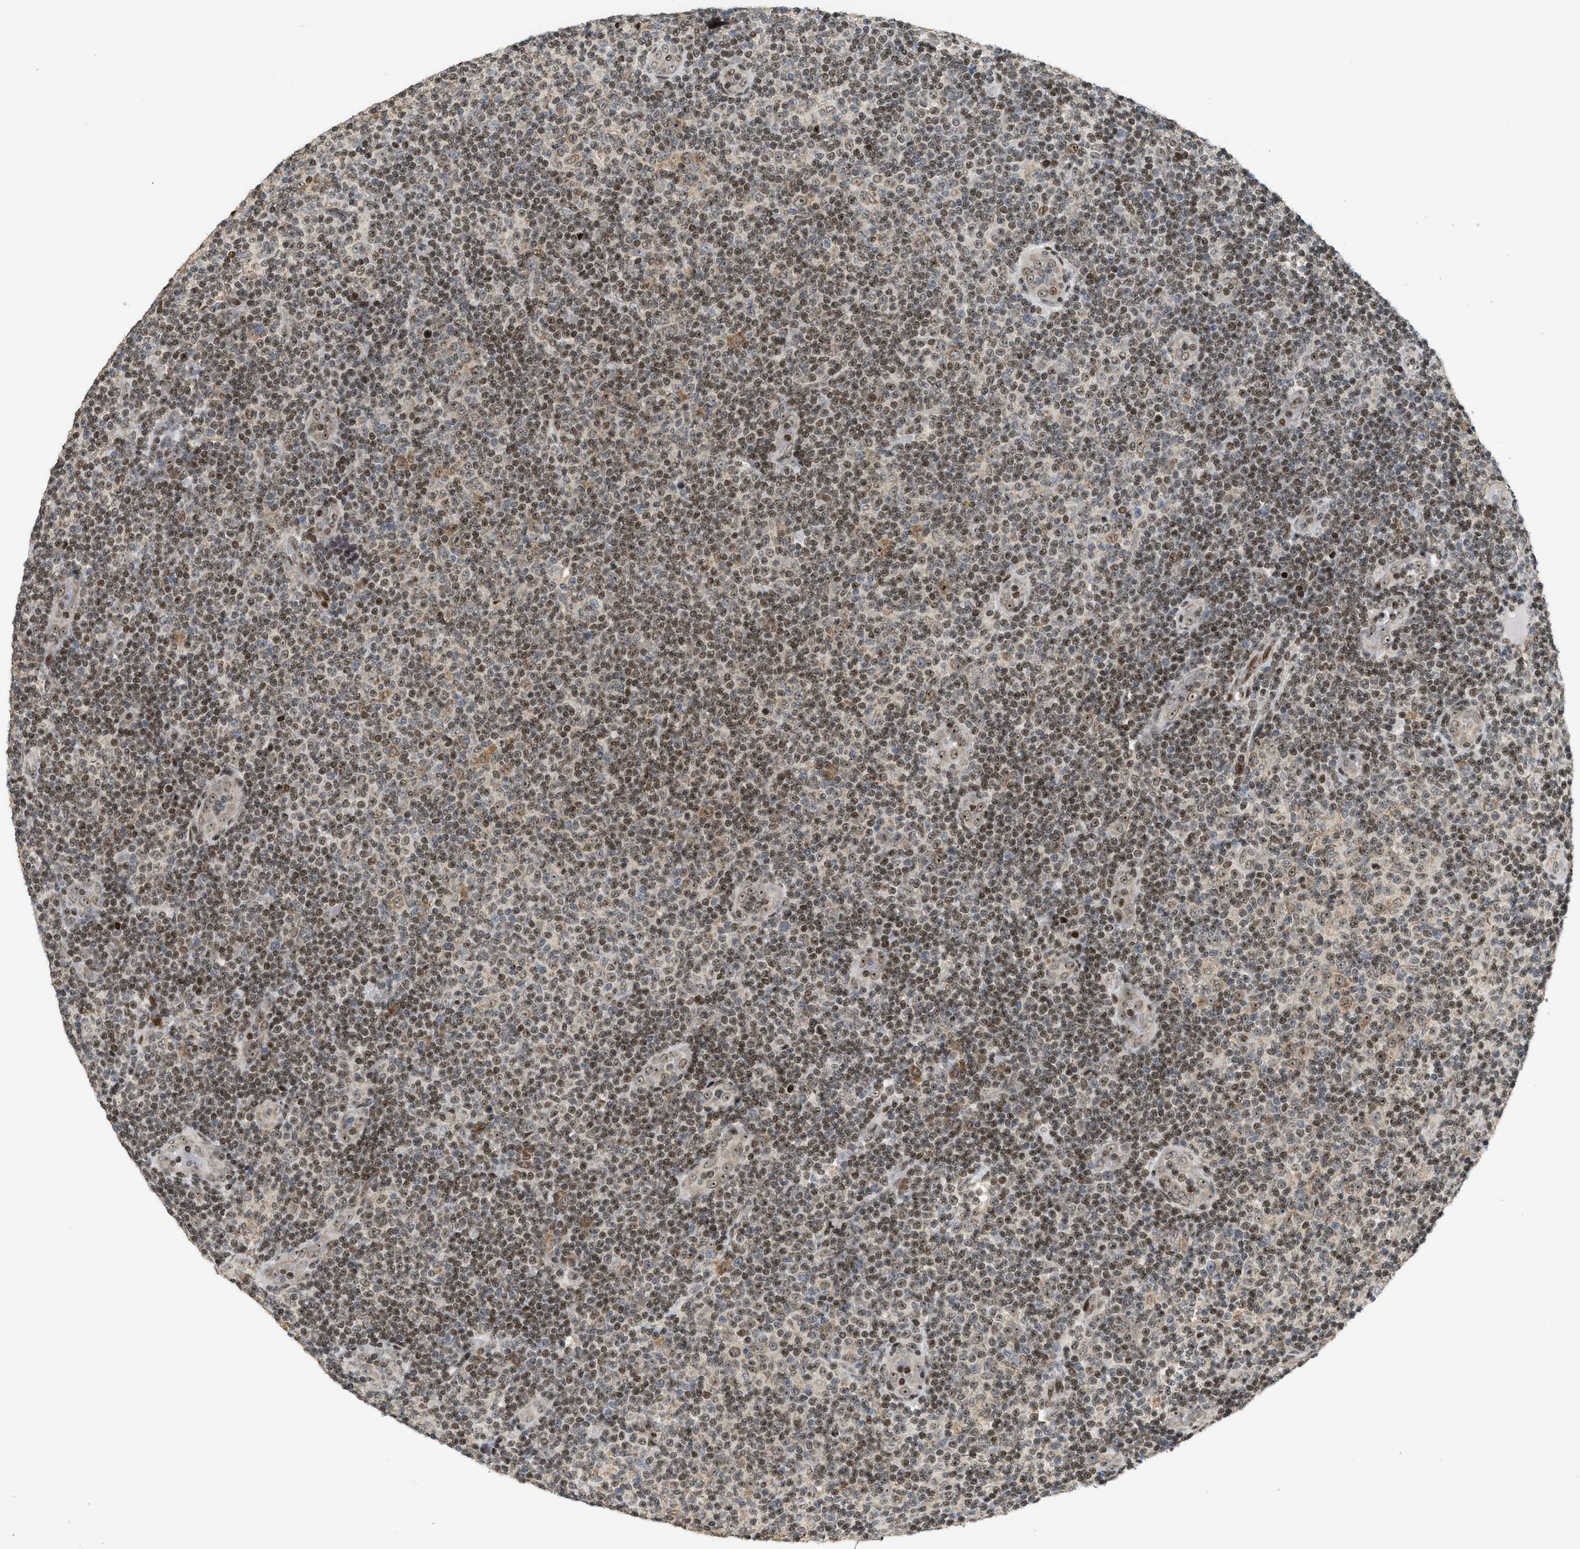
{"staining": {"intensity": "moderate", "quantity": ">75%", "location": "nuclear"}, "tissue": "lymphoma", "cell_type": "Tumor cells", "image_type": "cancer", "snomed": [{"axis": "morphology", "description": "Malignant lymphoma, non-Hodgkin's type, Low grade"}, {"axis": "topography", "description": "Lymph node"}], "caption": "Immunohistochemical staining of low-grade malignant lymphoma, non-Hodgkin's type reveals moderate nuclear protein expression in about >75% of tumor cells. (DAB IHC with brightfield microscopy, high magnification).", "gene": "ZNF22", "patient": {"sex": "male", "age": 83}}